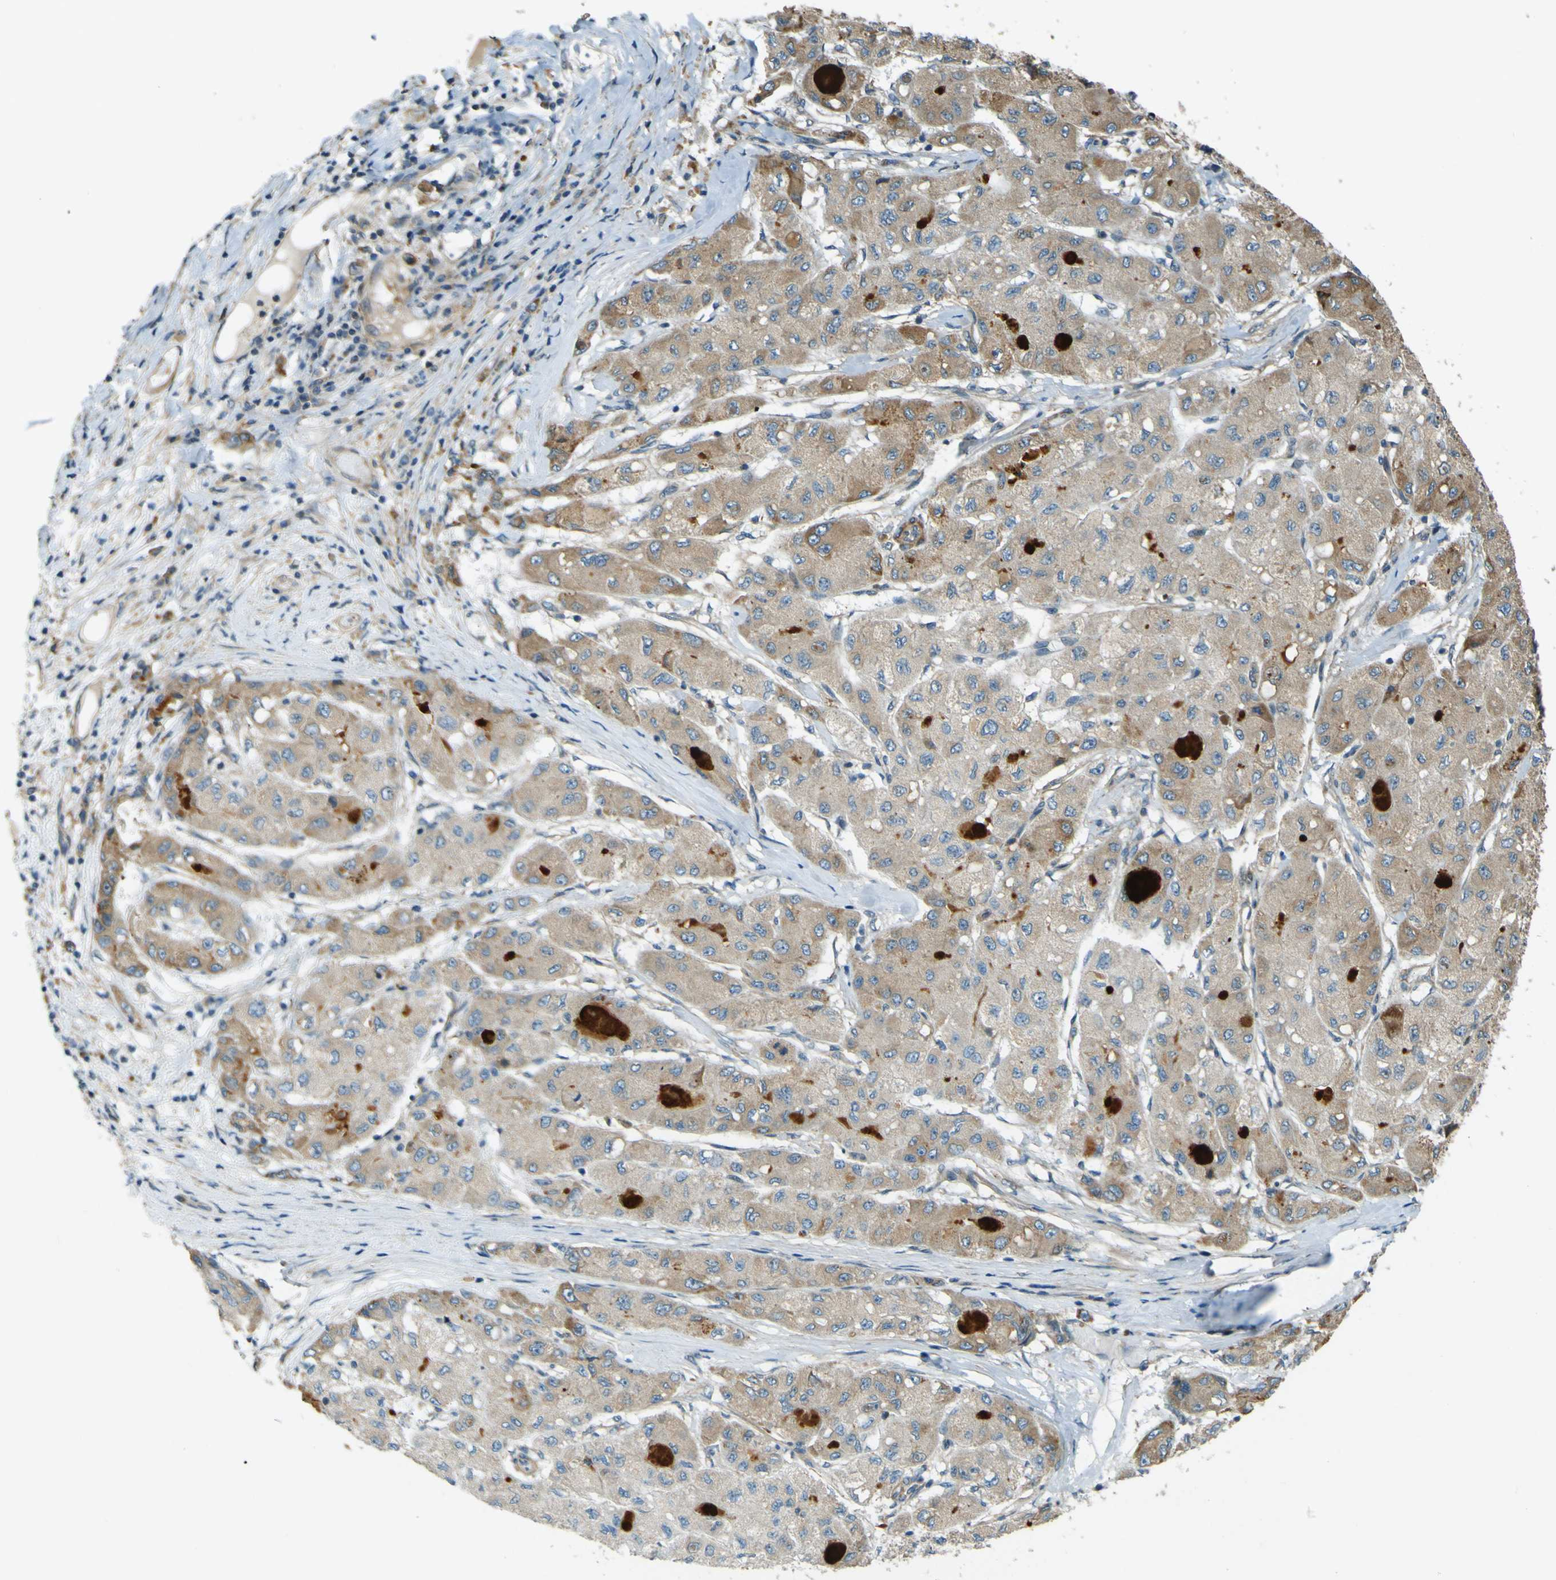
{"staining": {"intensity": "weak", "quantity": ">75%", "location": "cytoplasmic/membranous"}, "tissue": "liver cancer", "cell_type": "Tumor cells", "image_type": "cancer", "snomed": [{"axis": "morphology", "description": "Carcinoma, Hepatocellular, NOS"}, {"axis": "topography", "description": "Liver"}], "caption": "This is a micrograph of immunohistochemistry (IHC) staining of liver cancer (hepatocellular carcinoma), which shows weak expression in the cytoplasmic/membranous of tumor cells.", "gene": "LPCAT1", "patient": {"sex": "male", "age": 80}}